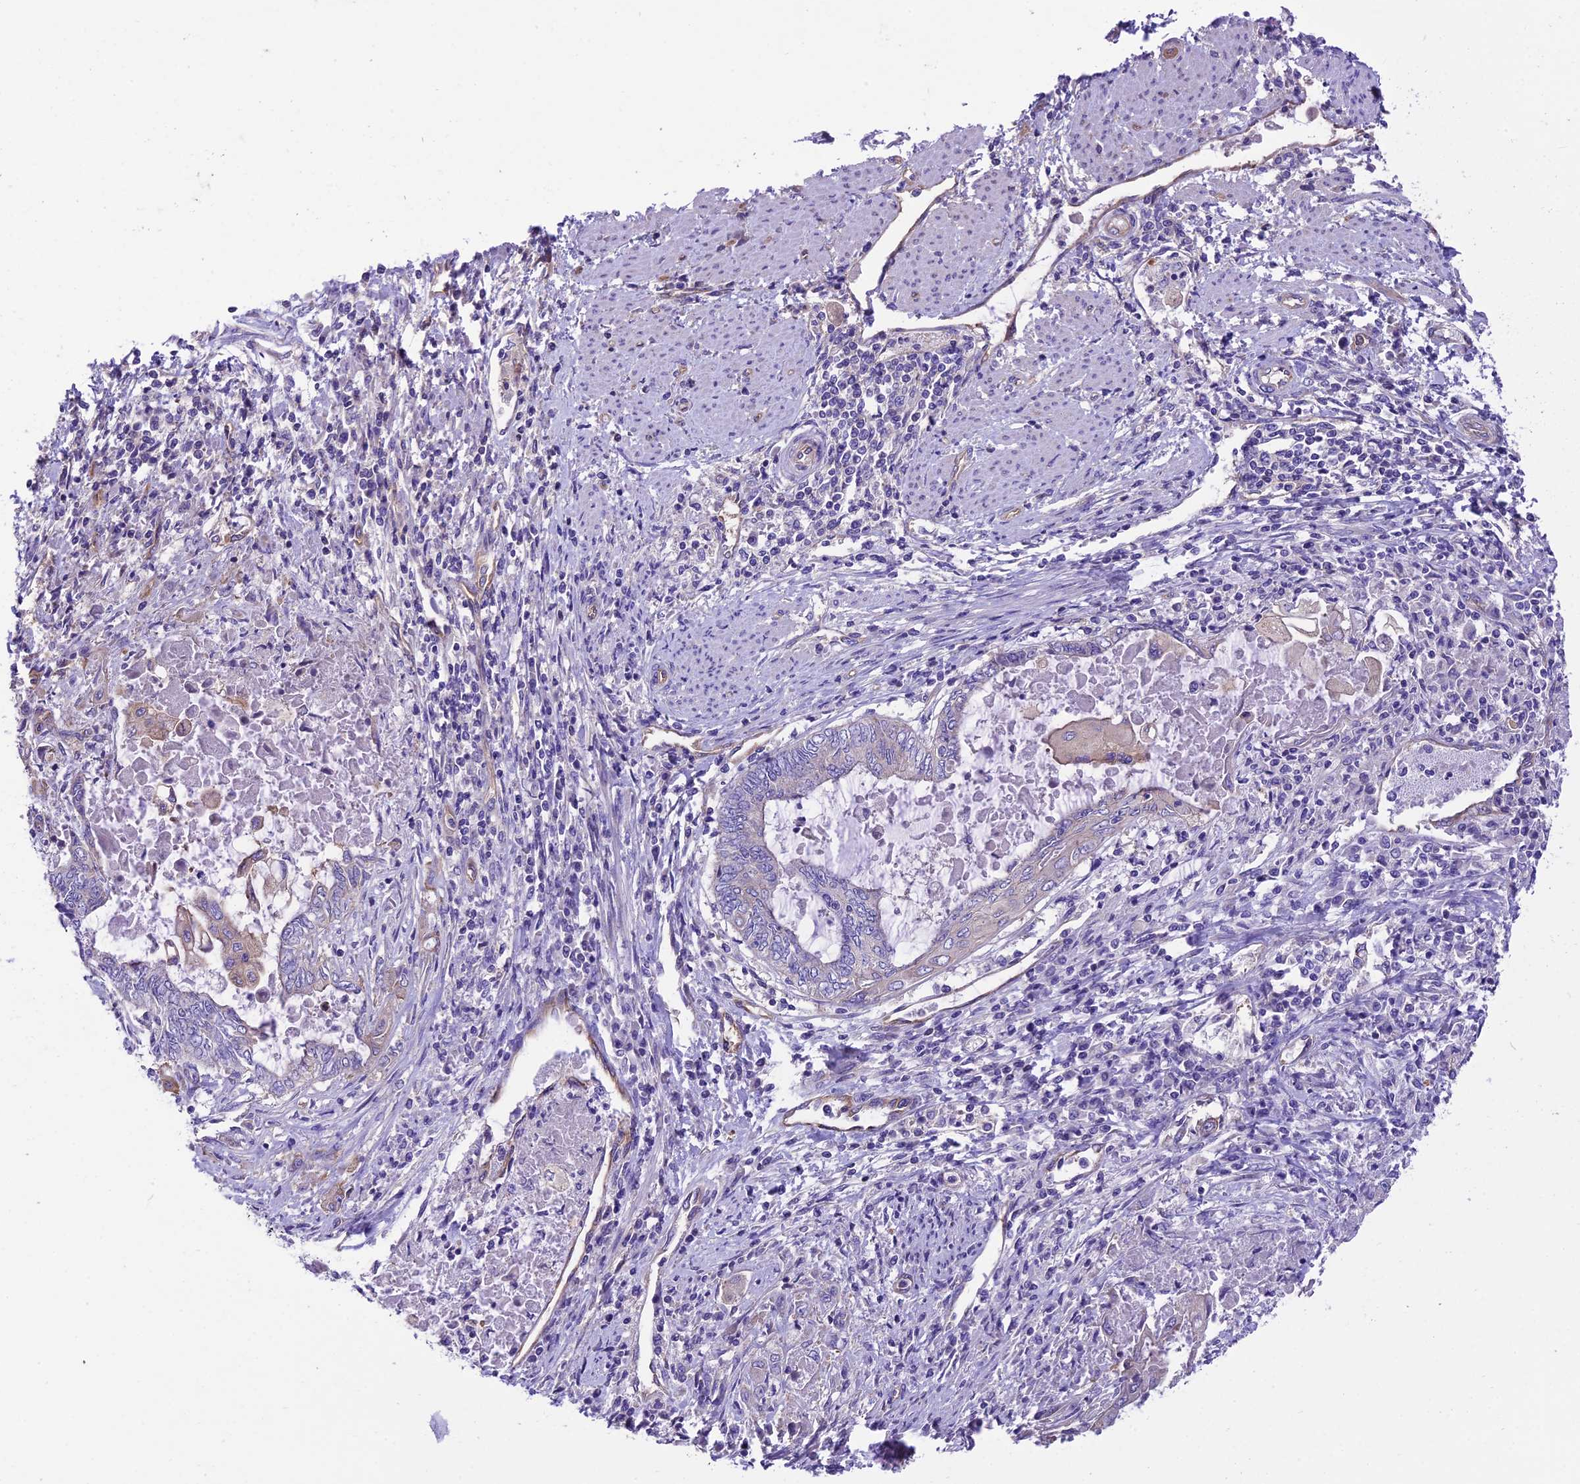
{"staining": {"intensity": "weak", "quantity": "<25%", "location": "cytoplasmic/membranous"}, "tissue": "endometrial cancer", "cell_type": "Tumor cells", "image_type": "cancer", "snomed": [{"axis": "morphology", "description": "Adenocarcinoma, NOS"}, {"axis": "topography", "description": "Uterus"}, {"axis": "topography", "description": "Endometrium"}], "caption": "Tumor cells show no significant protein positivity in adenocarcinoma (endometrial).", "gene": "PPFIA3", "patient": {"sex": "female", "age": 70}}